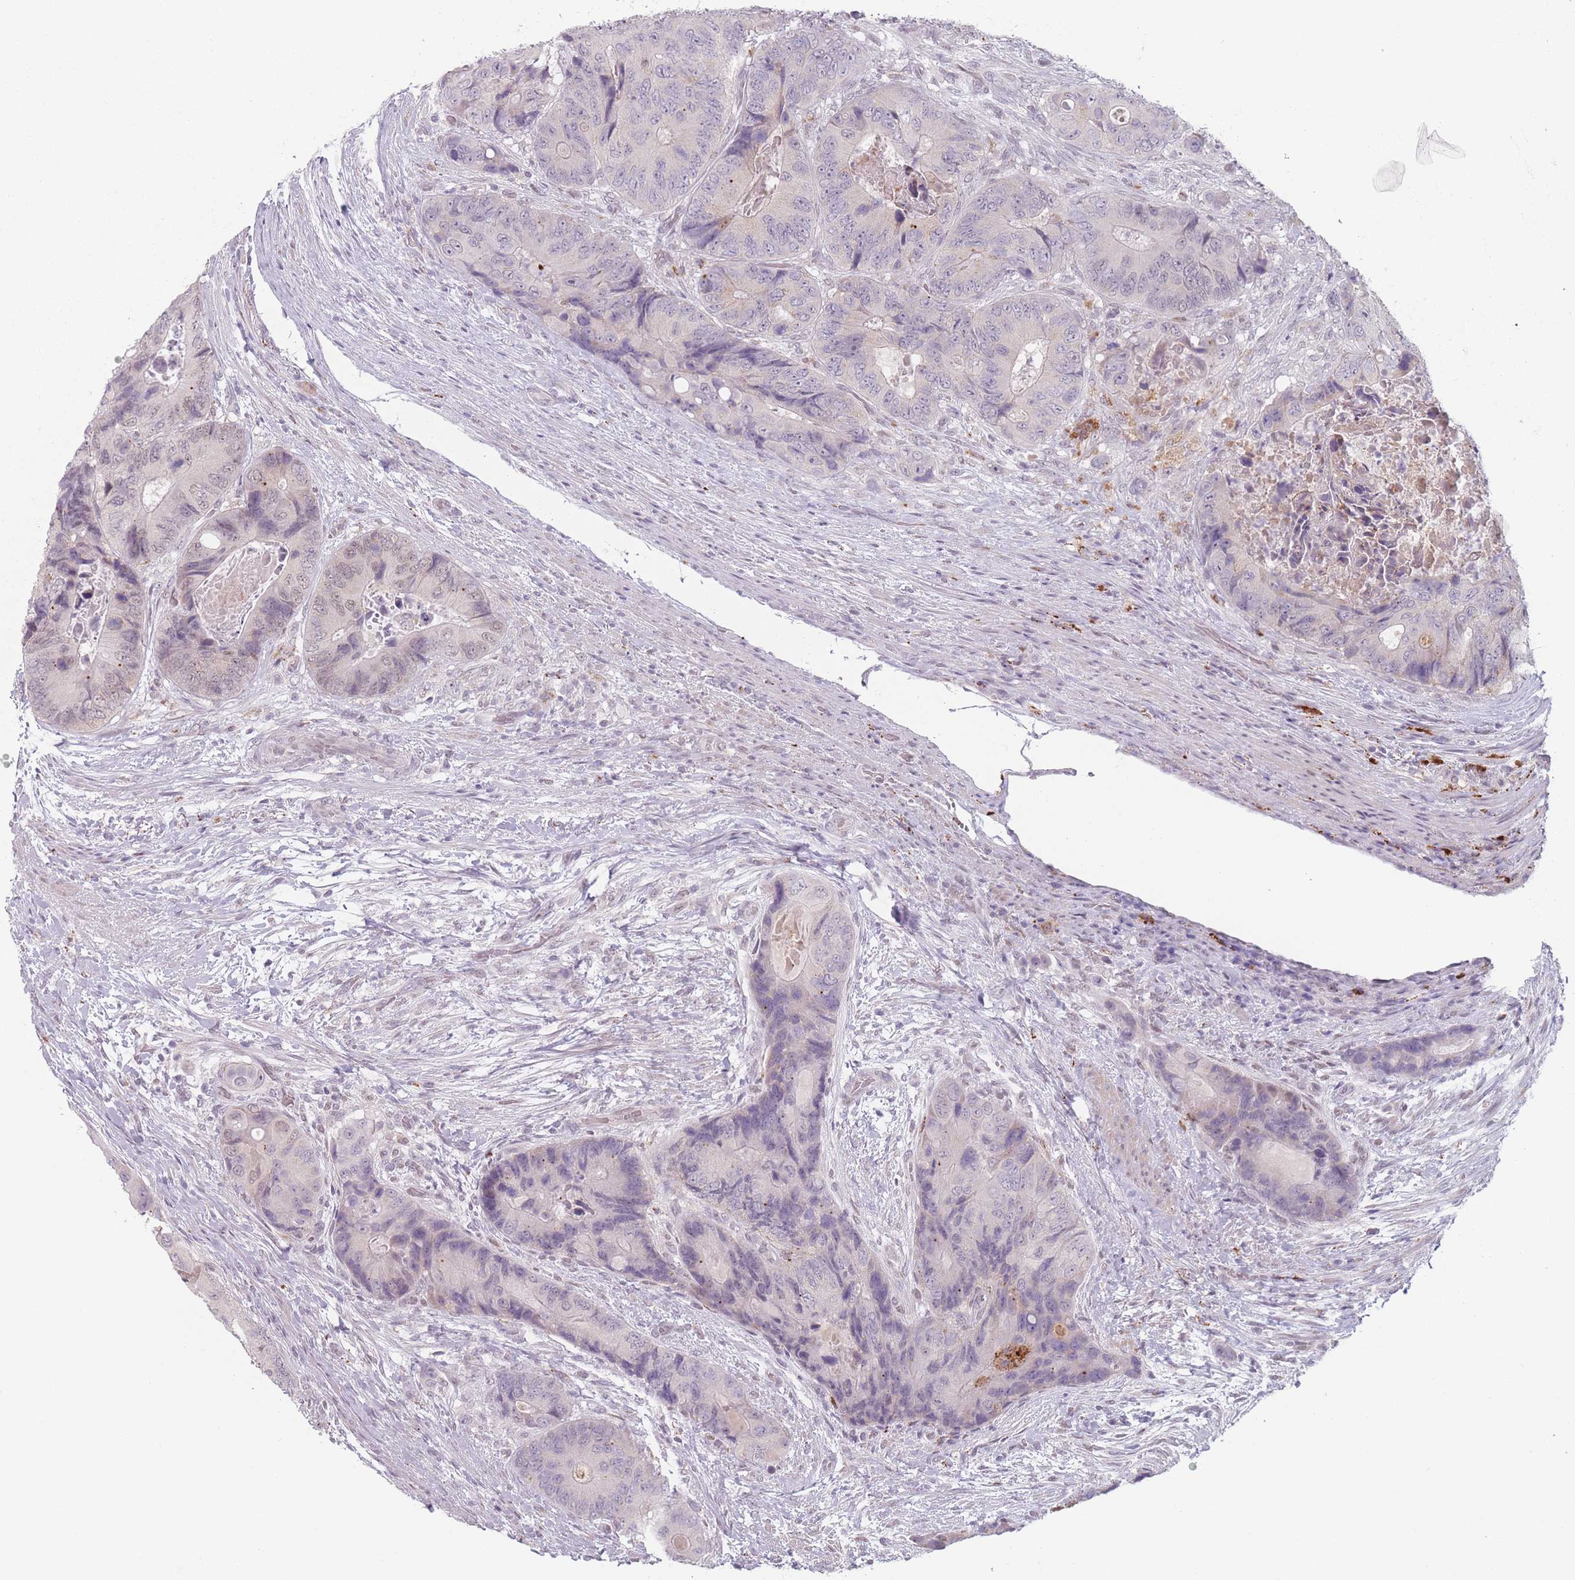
{"staining": {"intensity": "weak", "quantity": "<25%", "location": "nuclear"}, "tissue": "colorectal cancer", "cell_type": "Tumor cells", "image_type": "cancer", "snomed": [{"axis": "morphology", "description": "Adenocarcinoma, NOS"}, {"axis": "topography", "description": "Colon"}], "caption": "IHC histopathology image of neoplastic tissue: colorectal cancer stained with DAB (3,3'-diaminobenzidine) exhibits no significant protein expression in tumor cells. Brightfield microscopy of IHC stained with DAB (3,3'-diaminobenzidine) (brown) and hematoxylin (blue), captured at high magnification.", "gene": "OR10C1", "patient": {"sex": "male", "age": 84}}